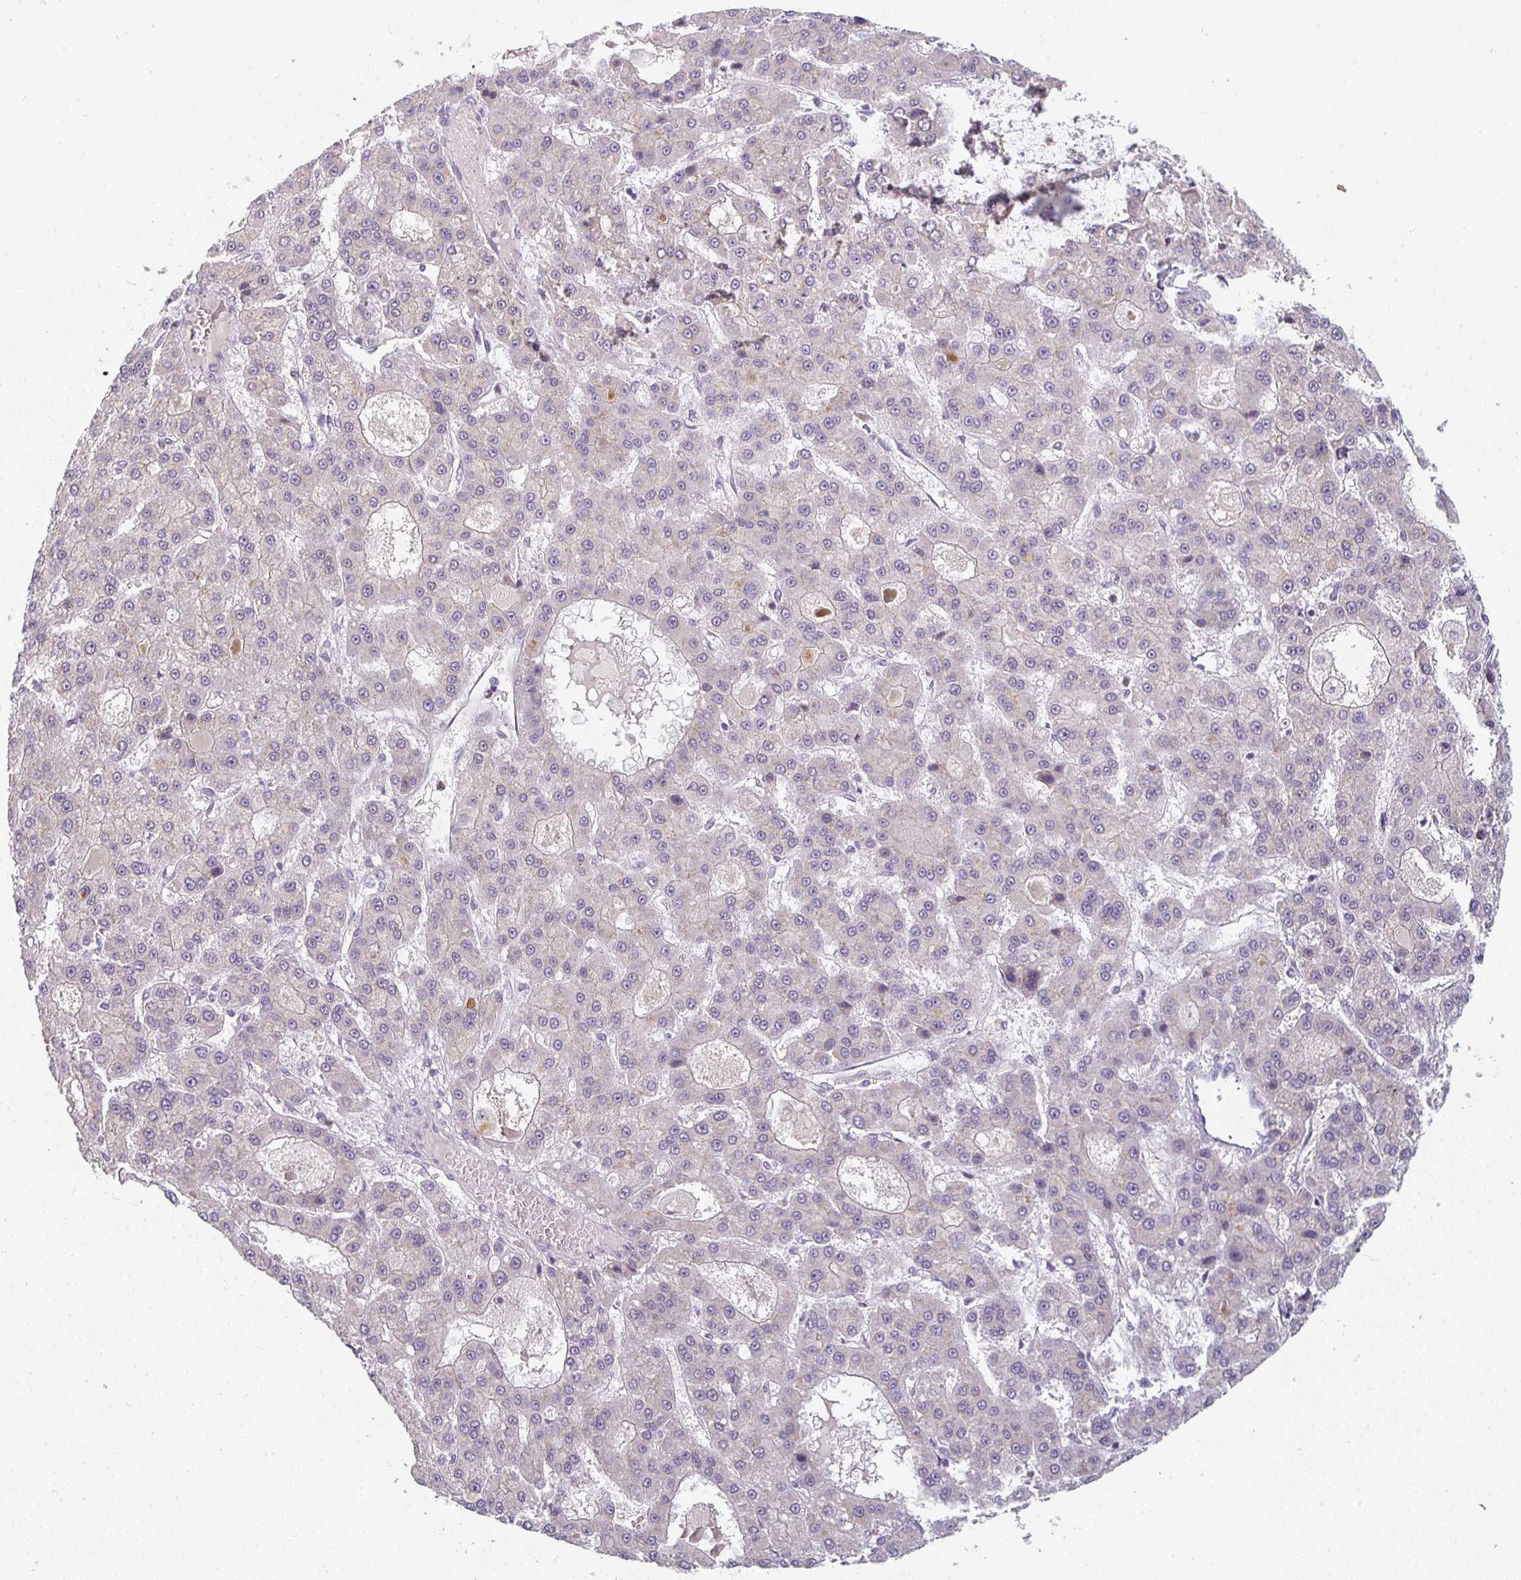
{"staining": {"intensity": "negative", "quantity": "none", "location": "none"}, "tissue": "liver cancer", "cell_type": "Tumor cells", "image_type": "cancer", "snomed": [{"axis": "morphology", "description": "Carcinoma, Hepatocellular, NOS"}, {"axis": "topography", "description": "Liver"}], "caption": "The histopathology image shows no staining of tumor cells in liver cancer. (DAB (3,3'-diaminobenzidine) immunohistochemistry with hematoxylin counter stain).", "gene": "CTHRC1", "patient": {"sex": "male", "age": 70}}